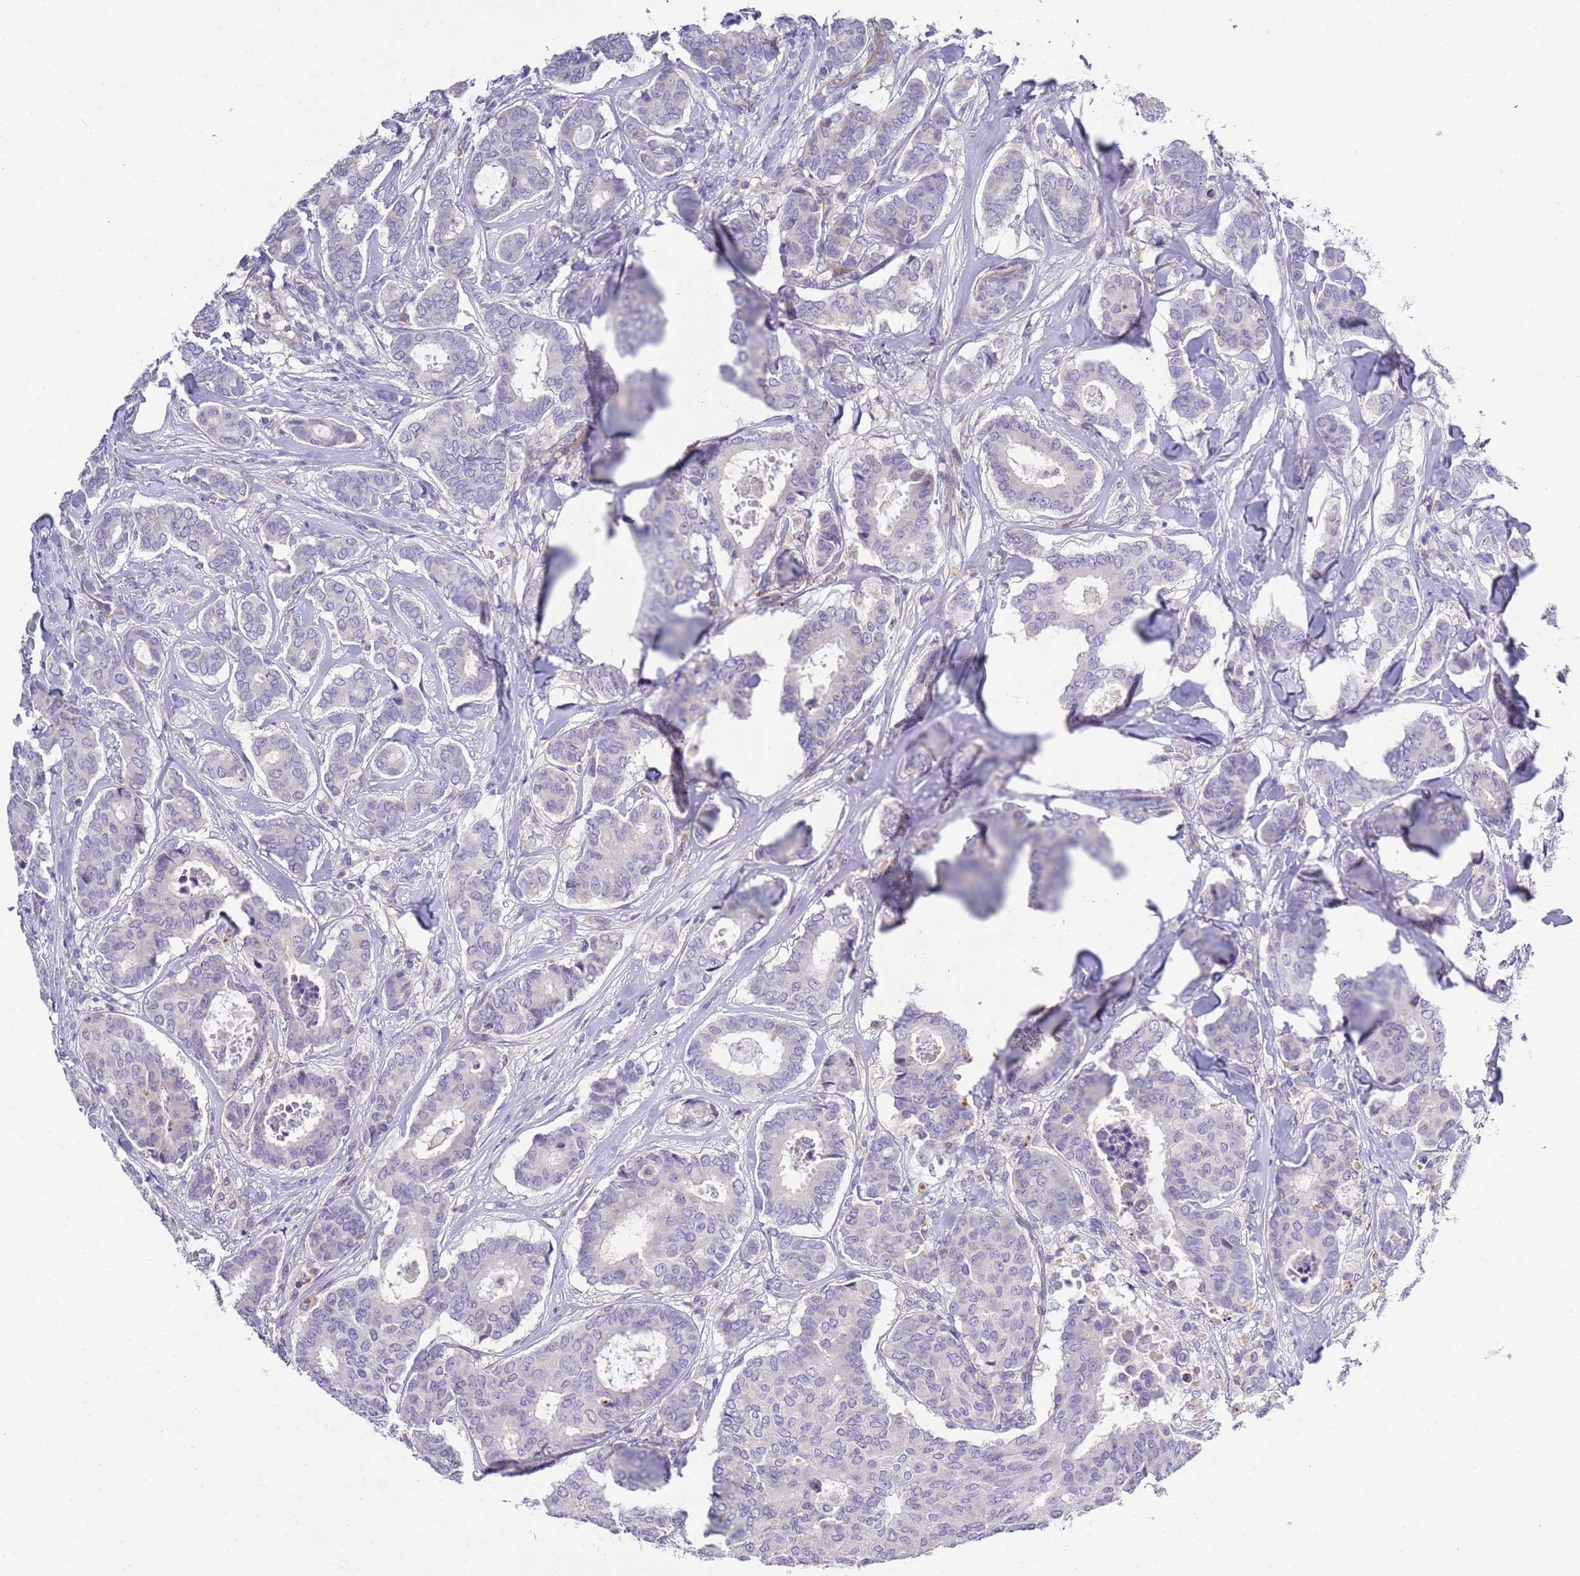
{"staining": {"intensity": "negative", "quantity": "none", "location": "none"}, "tissue": "breast cancer", "cell_type": "Tumor cells", "image_type": "cancer", "snomed": [{"axis": "morphology", "description": "Duct carcinoma"}, {"axis": "topography", "description": "Breast"}], "caption": "This is a micrograph of IHC staining of breast cancer (invasive ductal carcinoma), which shows no expression in tumor cells.", "gene": "BRMS1L", "patient": {"sex": "female", "age": 75}}